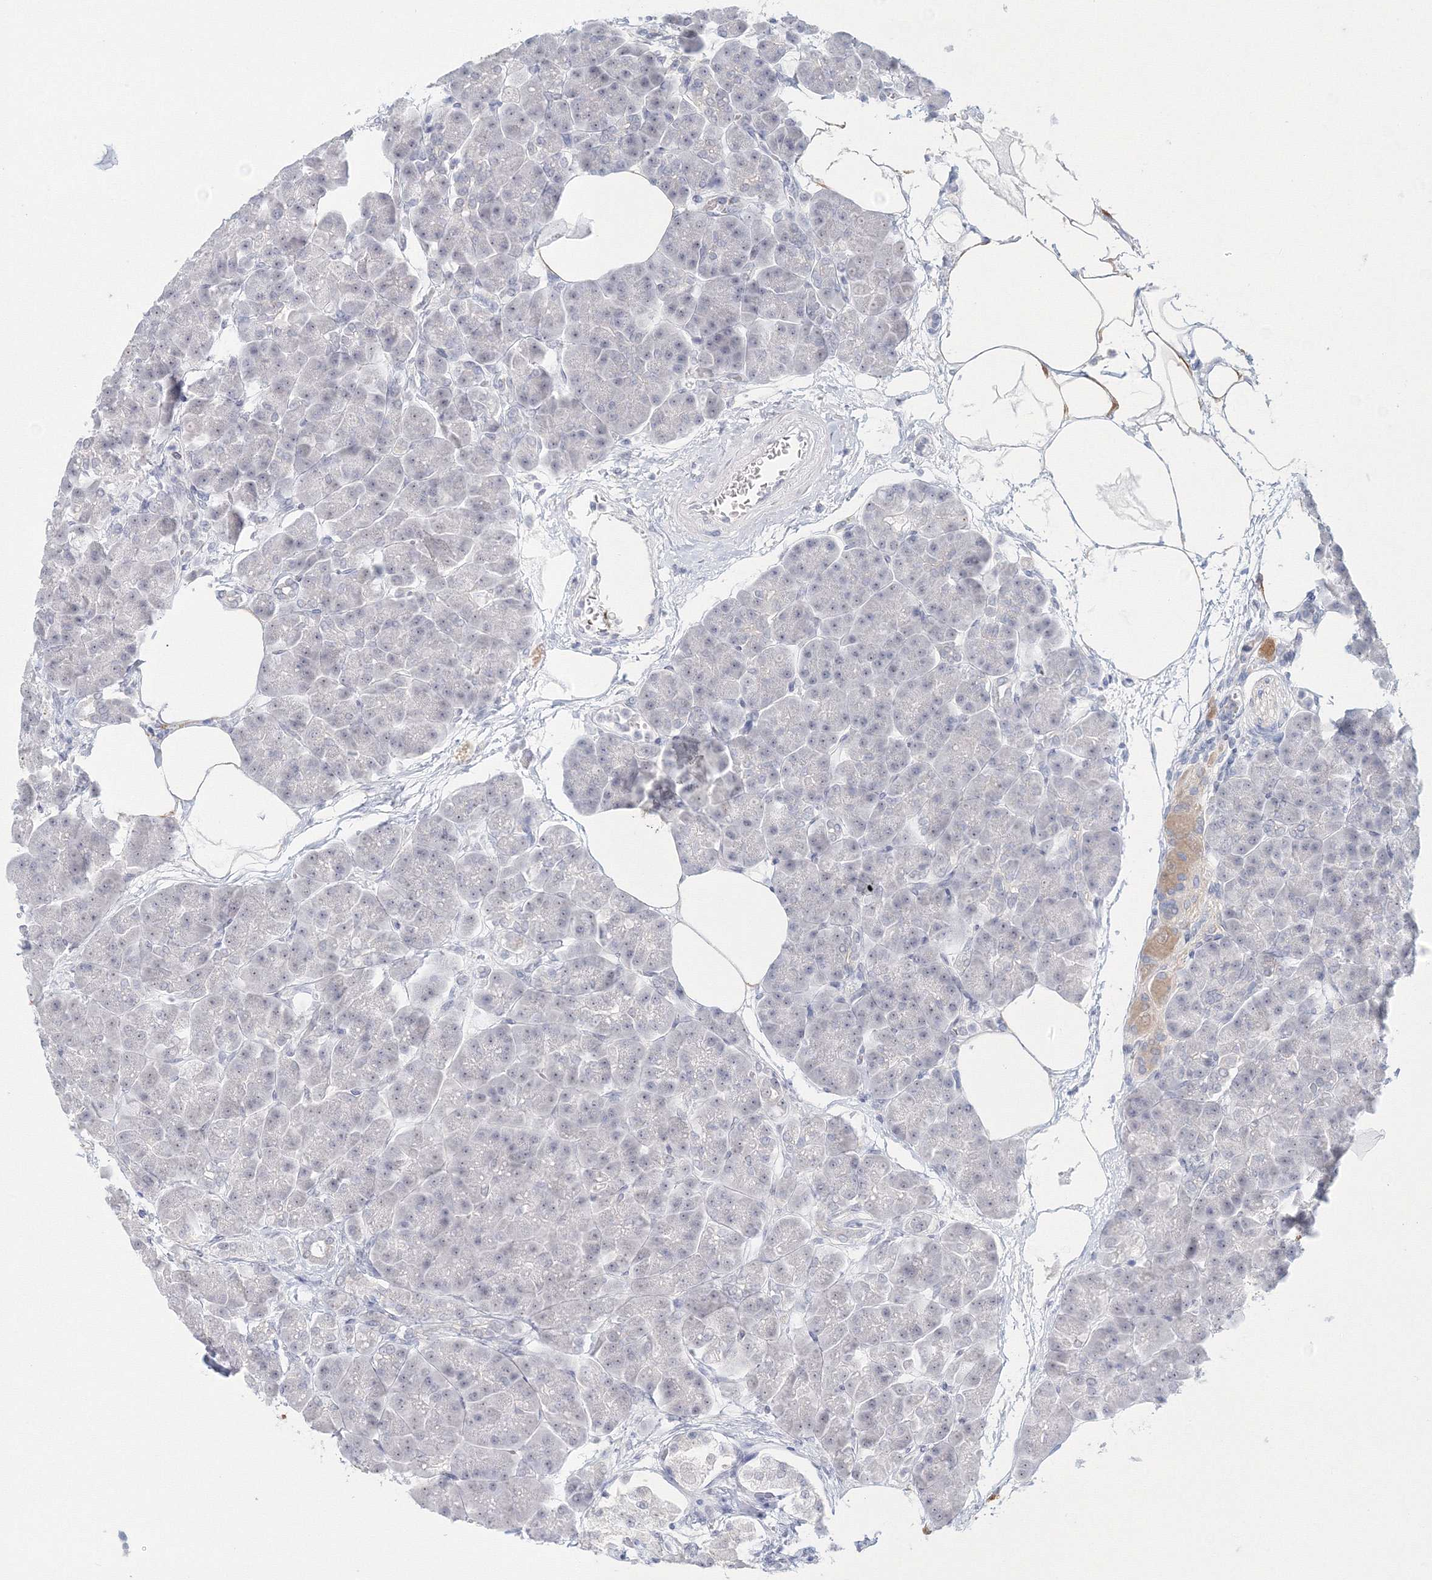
{"staining": {"intensity": "weak", "quantity": "<25%", "location": "cytoplasmic/membranous"}, "tissue": "pancreas", "cell_type": "Exocrine glandular cells", "image_type": "normal", "snomed": [{"axis": "morphology", "description": "Normal tissue, NOS"}, {"axis": "topography", "description": "Pancreas"}], "caption": "A micrograph of pancreas stained for a protein reveals no brown staining in exocrine glandular cells. (DAB IHC visualized using brightfield microscopy, high magnification).", "gene": "VSIG1", "patient": {"sex": "female", "age": 70}}